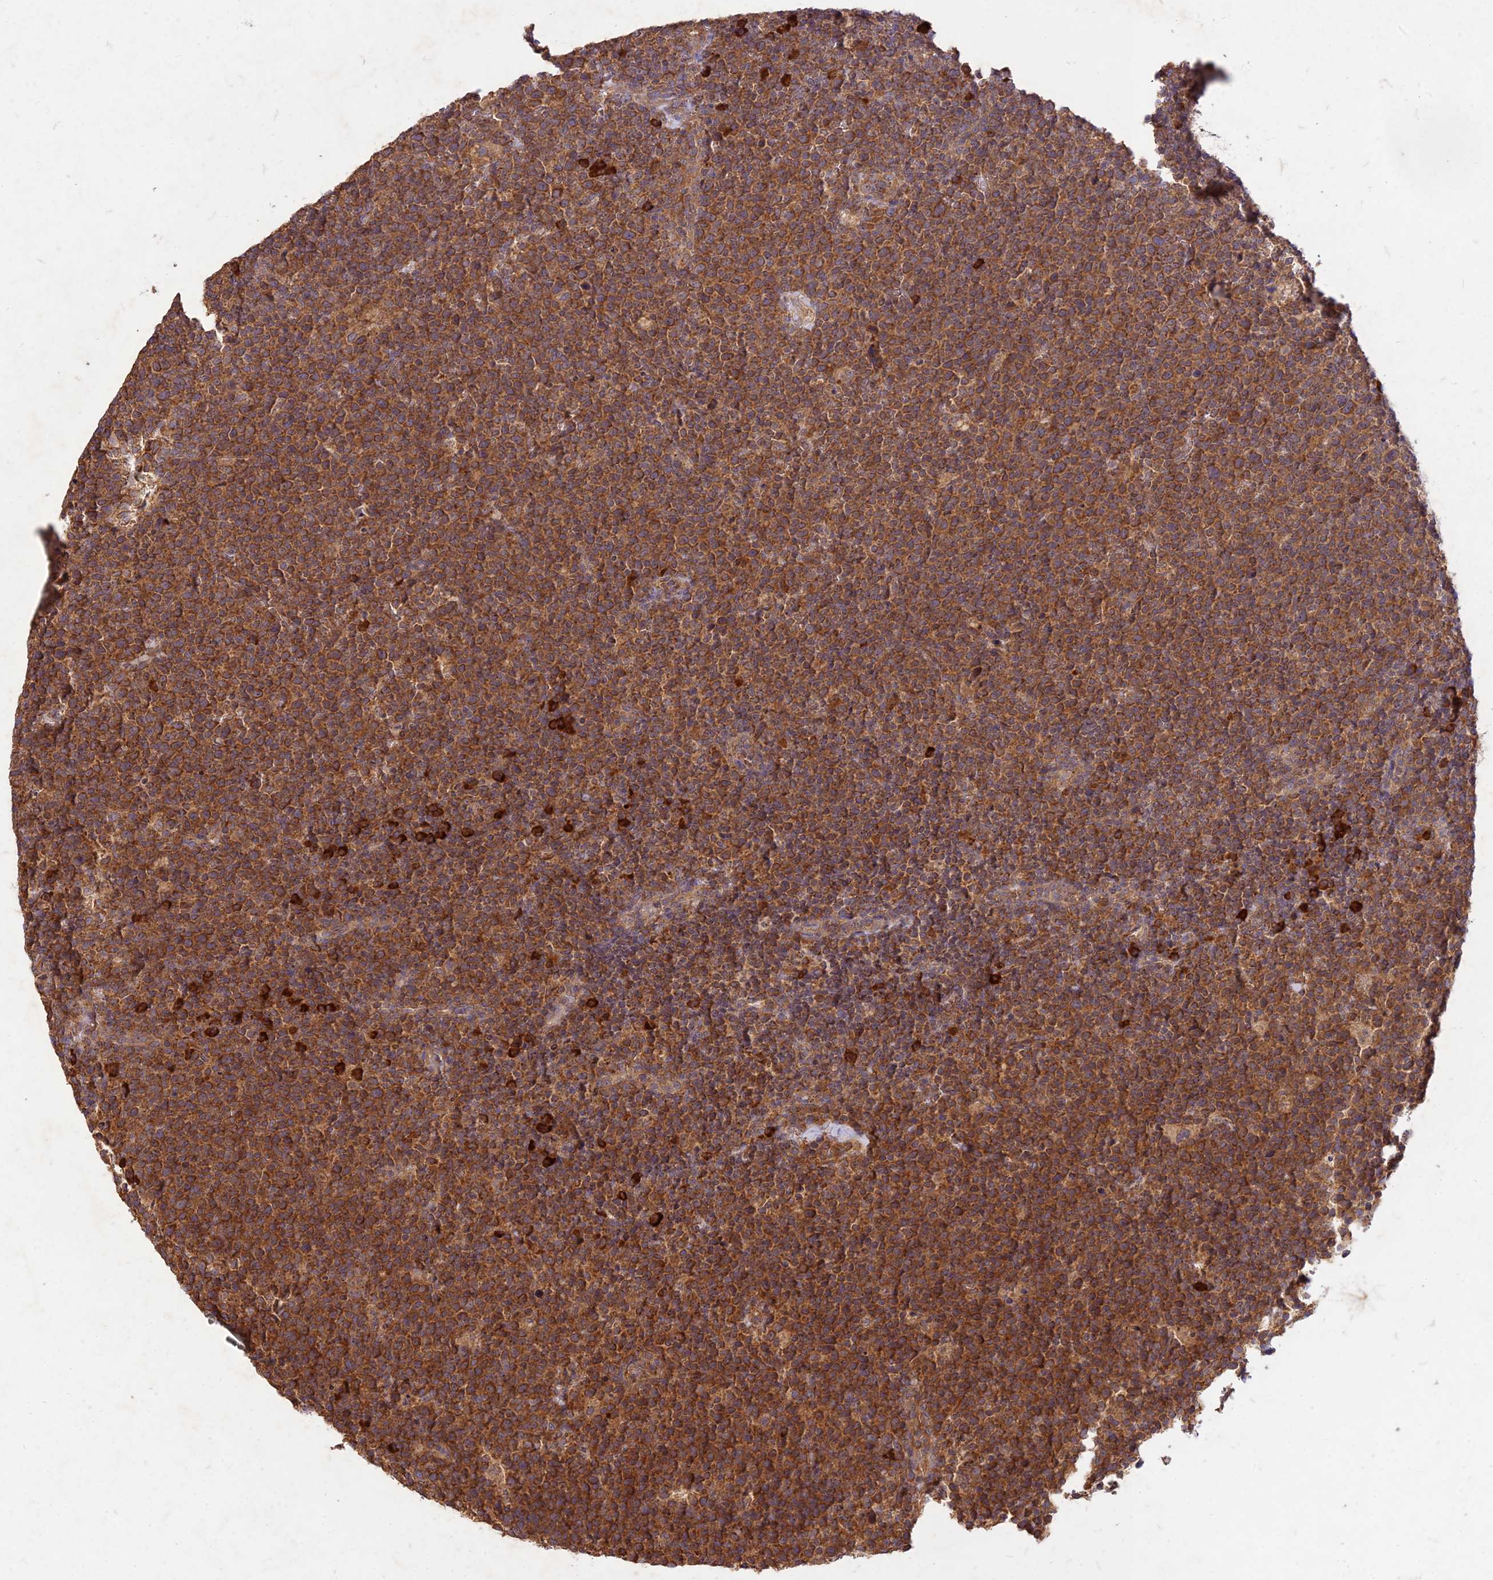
{"staining": {"intensity": "moderate", "quantity": ">75%", "location": "cytoplasmic/membranous"}, "tissue": "lymphoma", "cell_type": "Tumor cells", "image_type": "cancer", "snomed": [{"axis": "morphology", "description": "Malignant lymphoma, non-Hodgkin's type, High grade"}, {"axis": "topography", "description": "Lymph node"}], "caption": "This is an image of immunohistochemistry staining of lymphoma, which shows moderate expression in the cytoplasmic/membranous of tumor cells.", "gene": "NXNL2", "patient": {"sex": "male", "age": 61}}